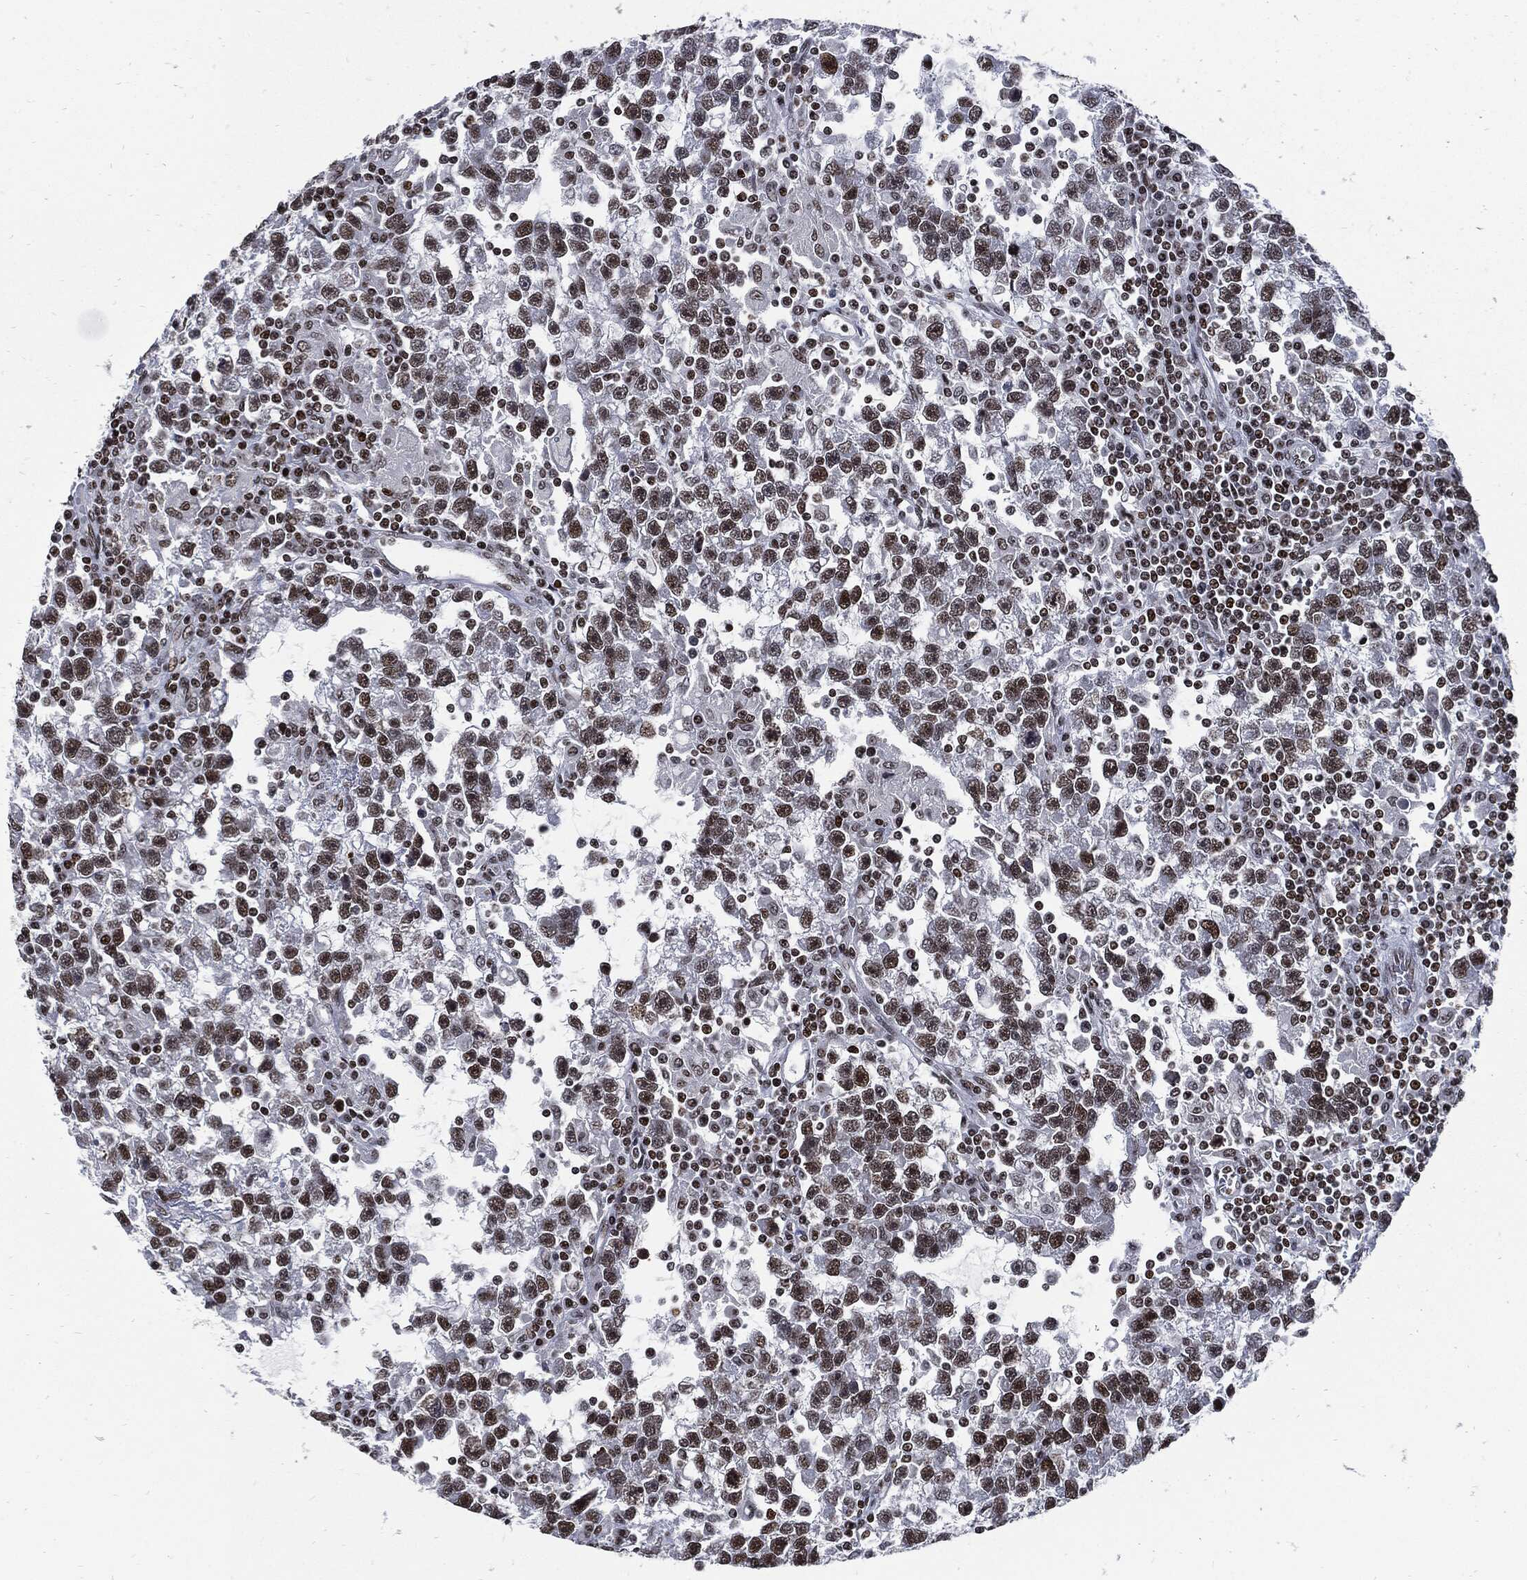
{"staining": {"intensity": "strong", "quantity": "25%-75%", "location": "nuclear"}, "tissue": "testis cancer", "cell_type": "Tumor cells", "image_type": "cancer", "snomed": [{"axis": "morphology", "description": "Seminoma, NOS"}, {"axis": "topography", "description": "Testis"}], "caption": "Tumor cells exhibit high levels of strong nuclear expression in approximately 25%-75% of cells in testis cancer. (DAB (3,3'-diaminobenzidine) = brown stain, brightfield microscopy at high magnification).", "gene": "TERF2", "patient": {"sex": "male", "age": 47}}